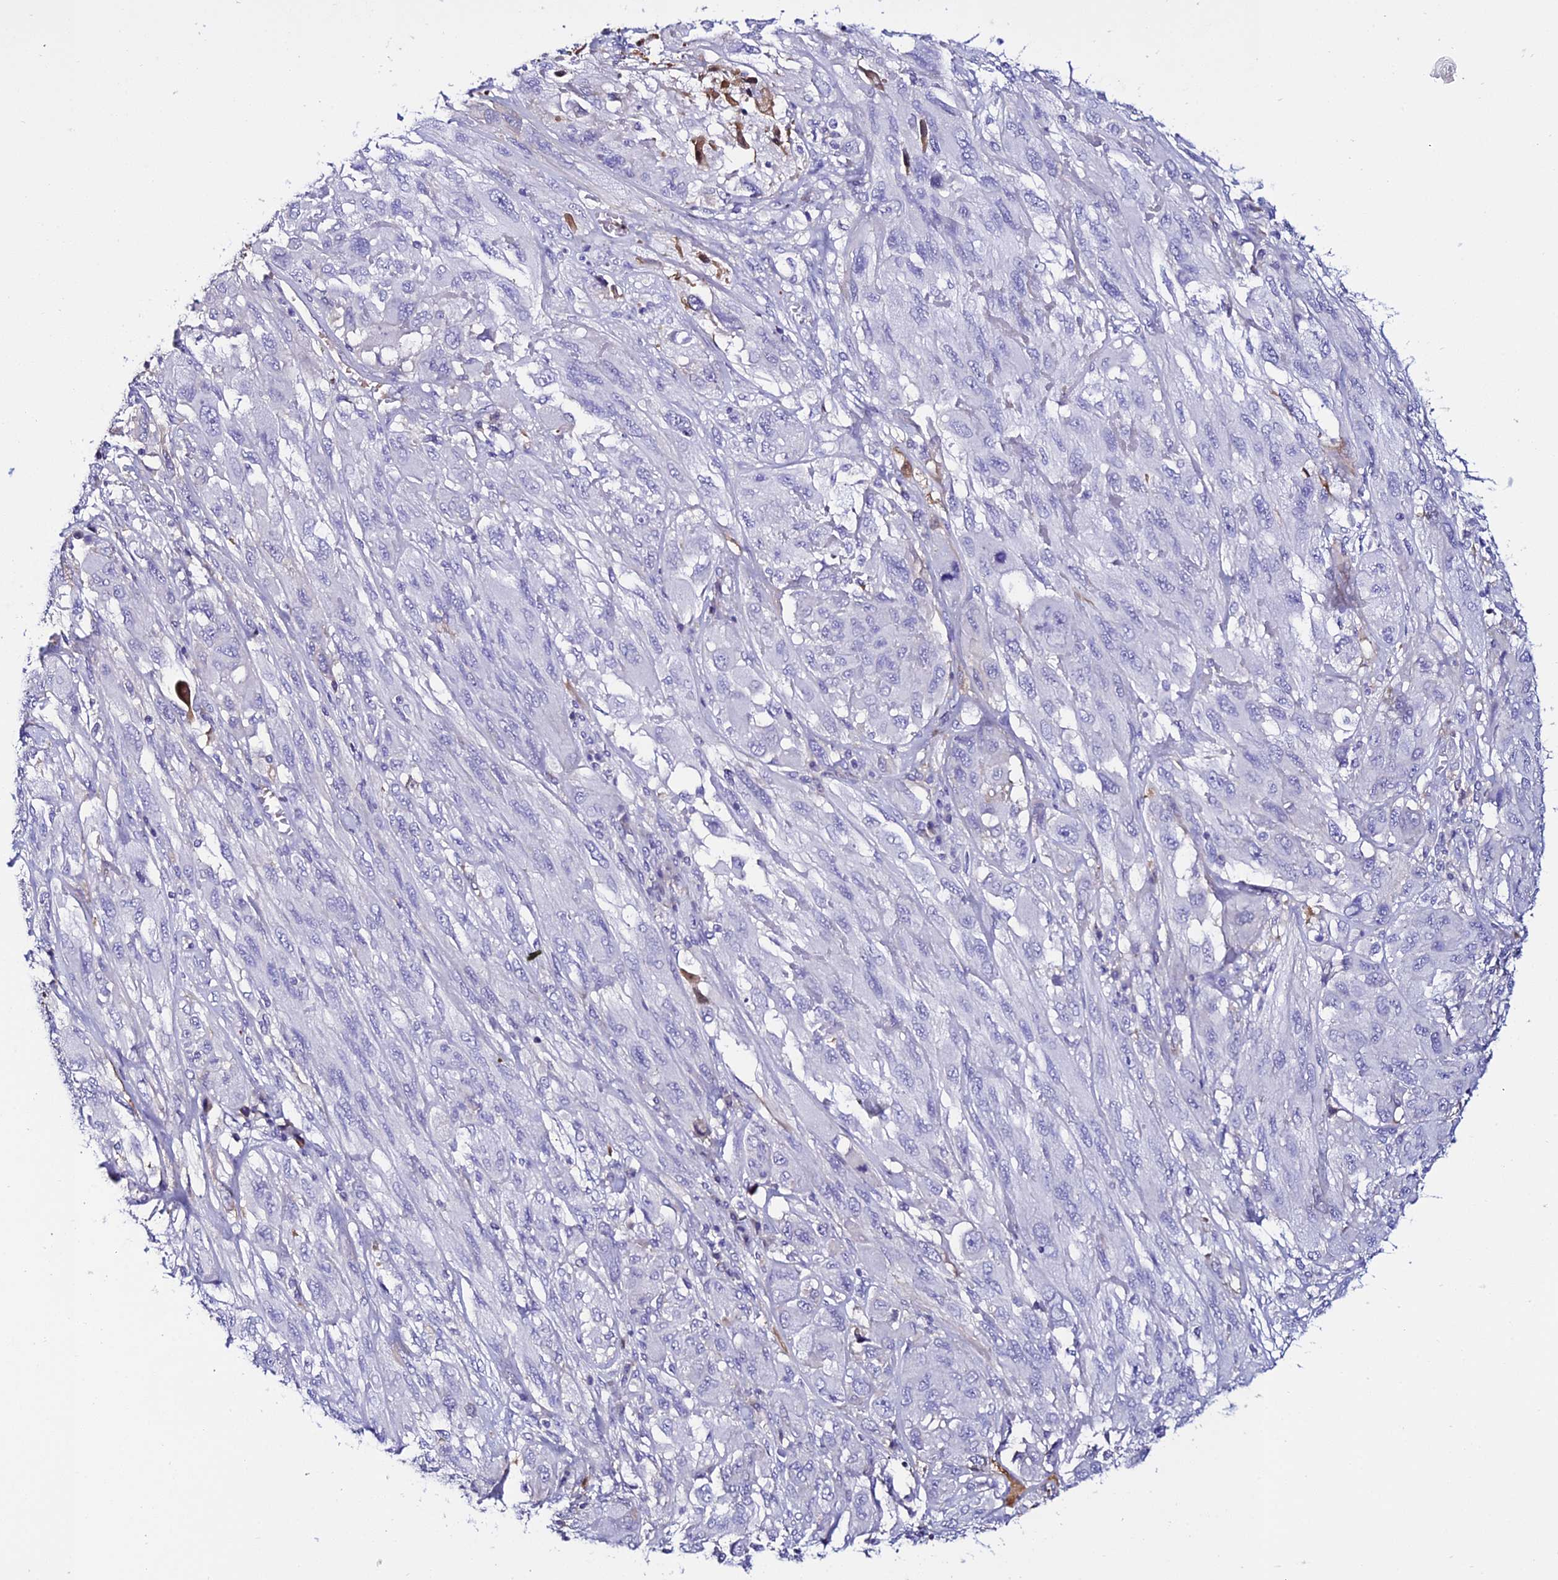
{"staining": {"intensity": "negative", "quantity": "none", "location": "none"}, "tissue": "melanoma", "cell_type": "Tumor cells", "image_type": "cancer", "snomed": [{"axis": "morphology", "description": "Malignant melanoma, NOS"}, {"axis": "topography", "description": "Skin"}], "caption": "This is an IHC micrograph of human malignant melanoma. There is no staining in tumor cells.", "gene": "DEFB132", "patient": {"sex": "female", "age": 91}}